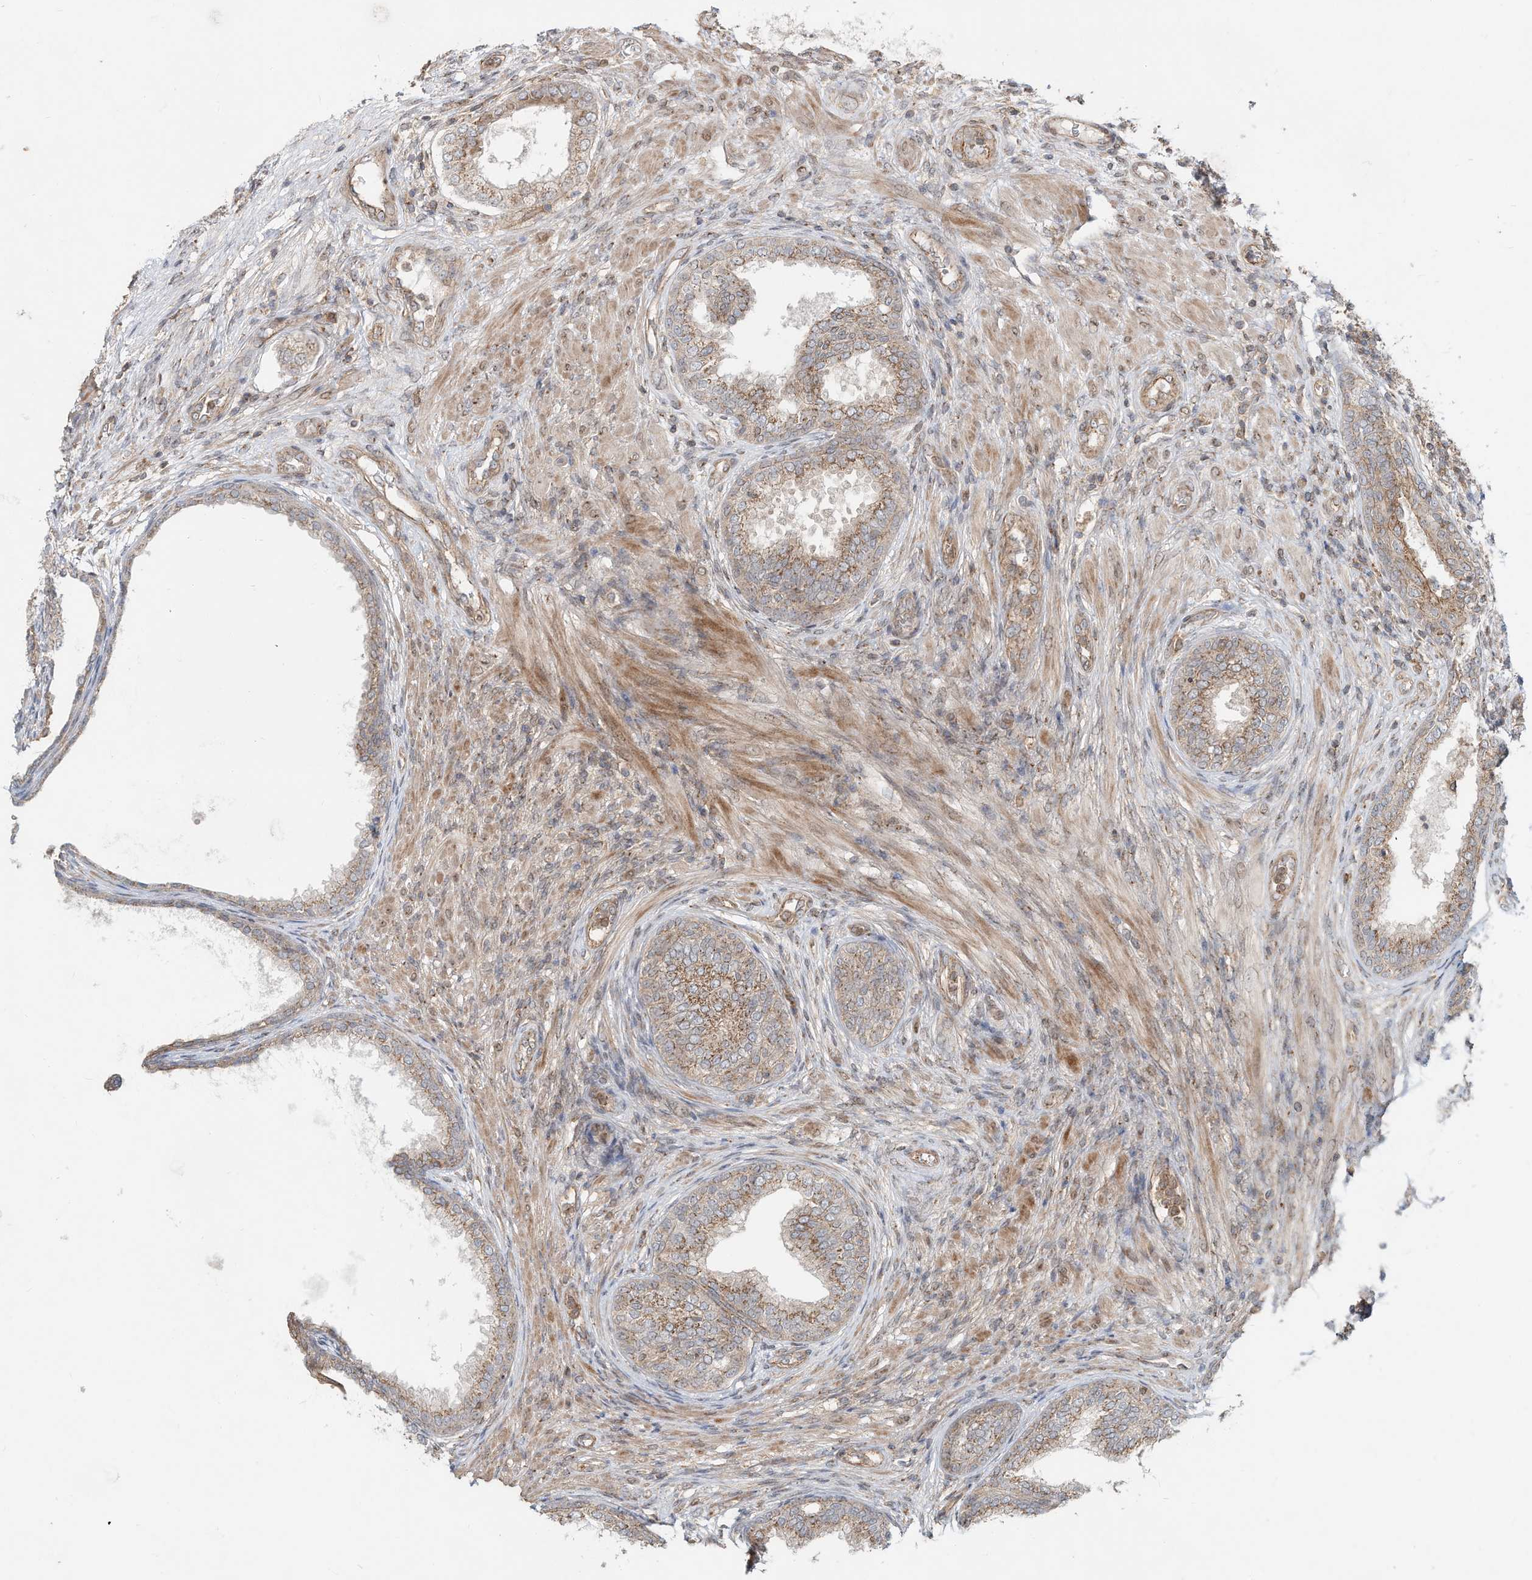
{"staining": {"intensity": "moderate", "quantity": ">75%", "location": "cytoplasmic/membranous"}, "tissue": "prostate", "cell_type": "Glandular cells", "image_type": "normal", "snomed": [{"axis": "morphology", "description": "Normal tissue, NOS"}, {"axis": "topography", "description": "Prostate"}], "caption": "Prostate stained for a protein displays moderate cytoplasmic/membranous positivity in glandular cells. Nuclei are stained in blue.", "gene": "CUX1", "patient": {"sex": "male", "age": 76}}